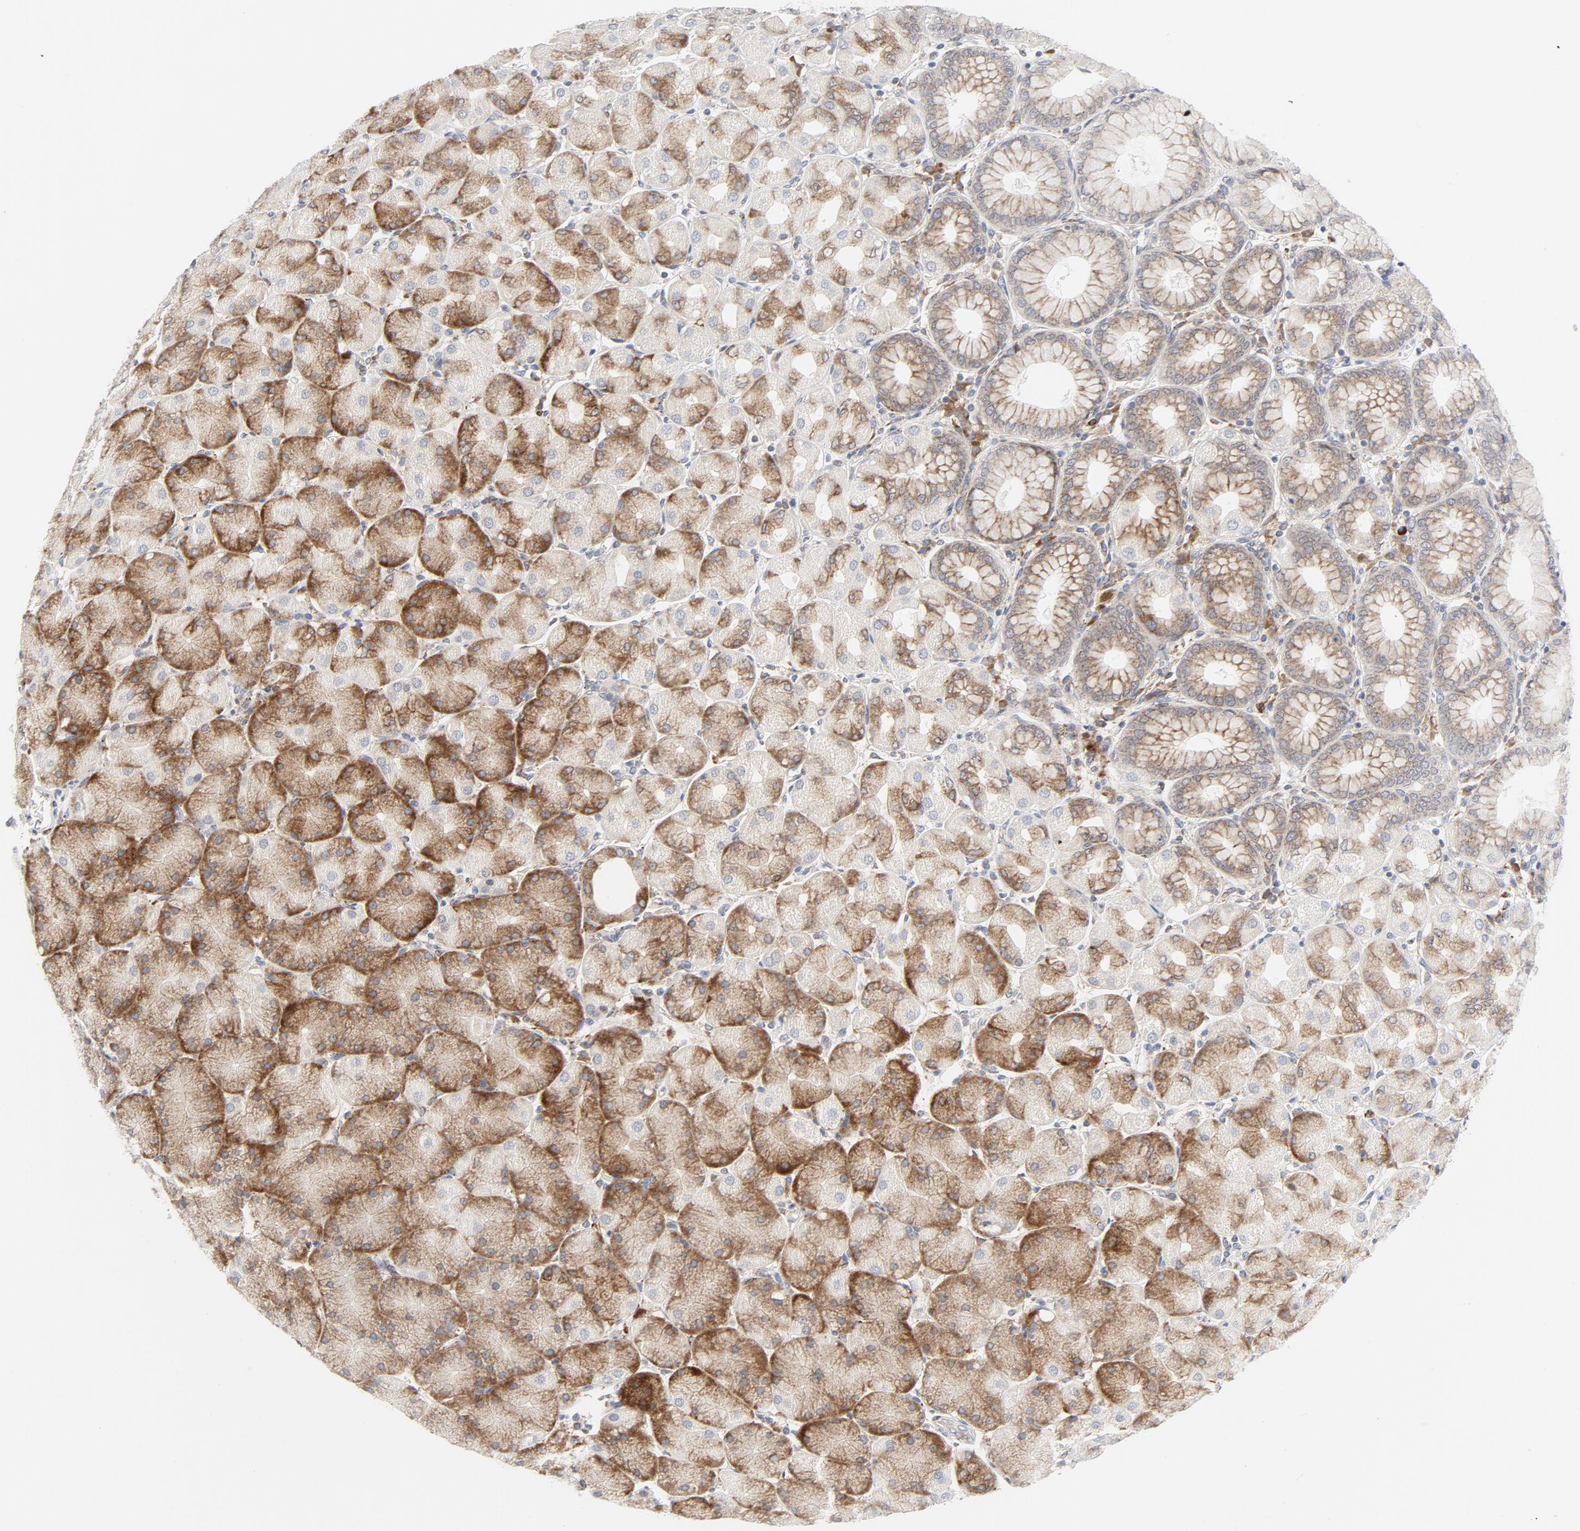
{"staining": {"intensity": "moderate", "quantity": ">75%", "location": "cytoplasmic/membranous"}, "tissue": "stomach", "cell_type": "Glandular cells", "image_type": "normal", "snomed": [{"axis": "morphology", "description": "Normal tissue, NOS"}, {"axis": "topography", "description": "Stomach, upper"}], "caption": "High-magnification brightfield microscopy of normal stomach stained with DAB (brown) and counterstained with hematoxylin (blue). glandular cells exhibit moderate cytoplasmic/membranous positivity is present in approximately>75% of cells.", "gene": "LRP6", "patient": {"sex": "female", "age": 56}}